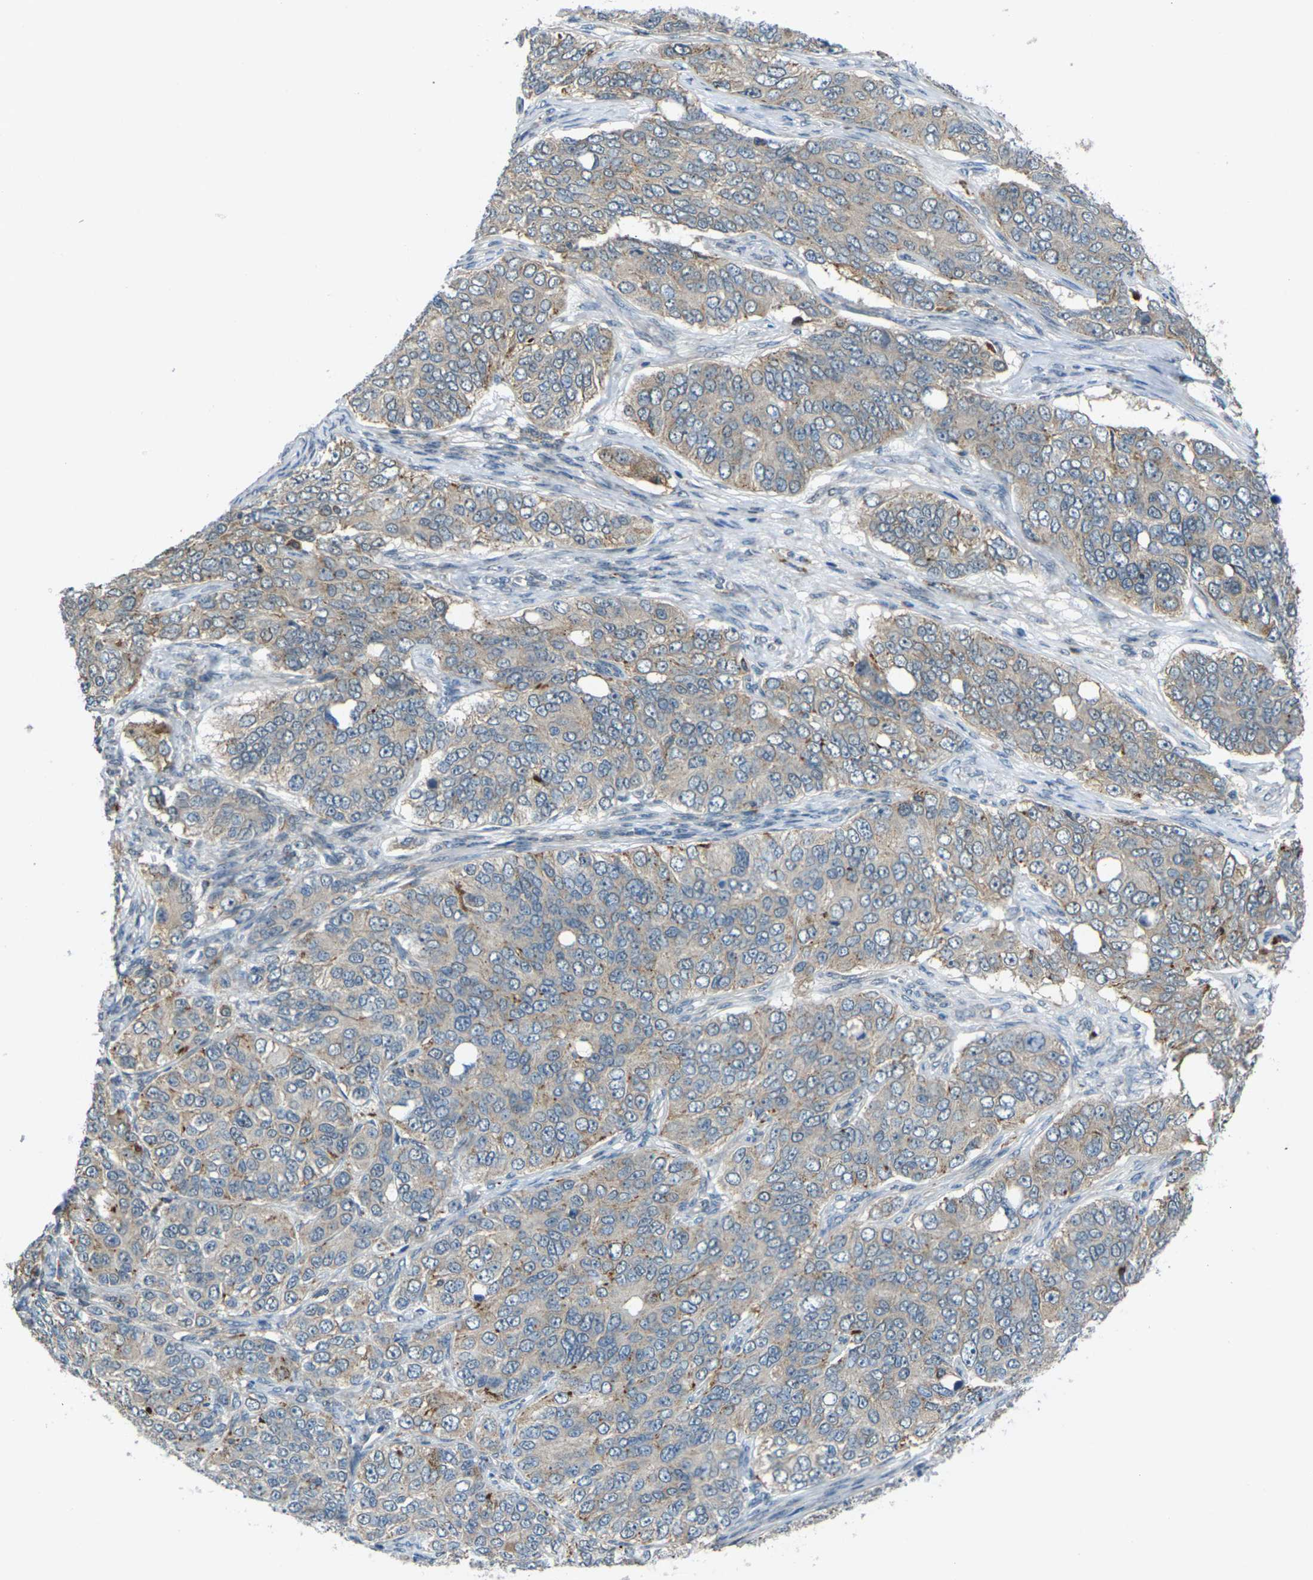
{"staining": {"intensity": "weak", "quantity": "25%-75%", "location": "cytoplasmic/membranous"}, "tissue": "ovarian cancer", "cell_type": "Tumor cells", "image_type": "cancer", "snomed": [{"axis": "morphology", "description": "Carcinoma, endometroid"}, {"axis": "topography", "description": "Ovary"}], "caption": "This micrograph shows ovarian cancer (endometroid carcinoma) stained with immunohistochemistry (IHC) to label a protein in brown. The cytoplasmic/membranous of tumor cells show weak positivity for the protein. Nuclei are counter-stained blue.", "gene": "SLC31A2", "patient": {"sex": "female", "age": 51}}